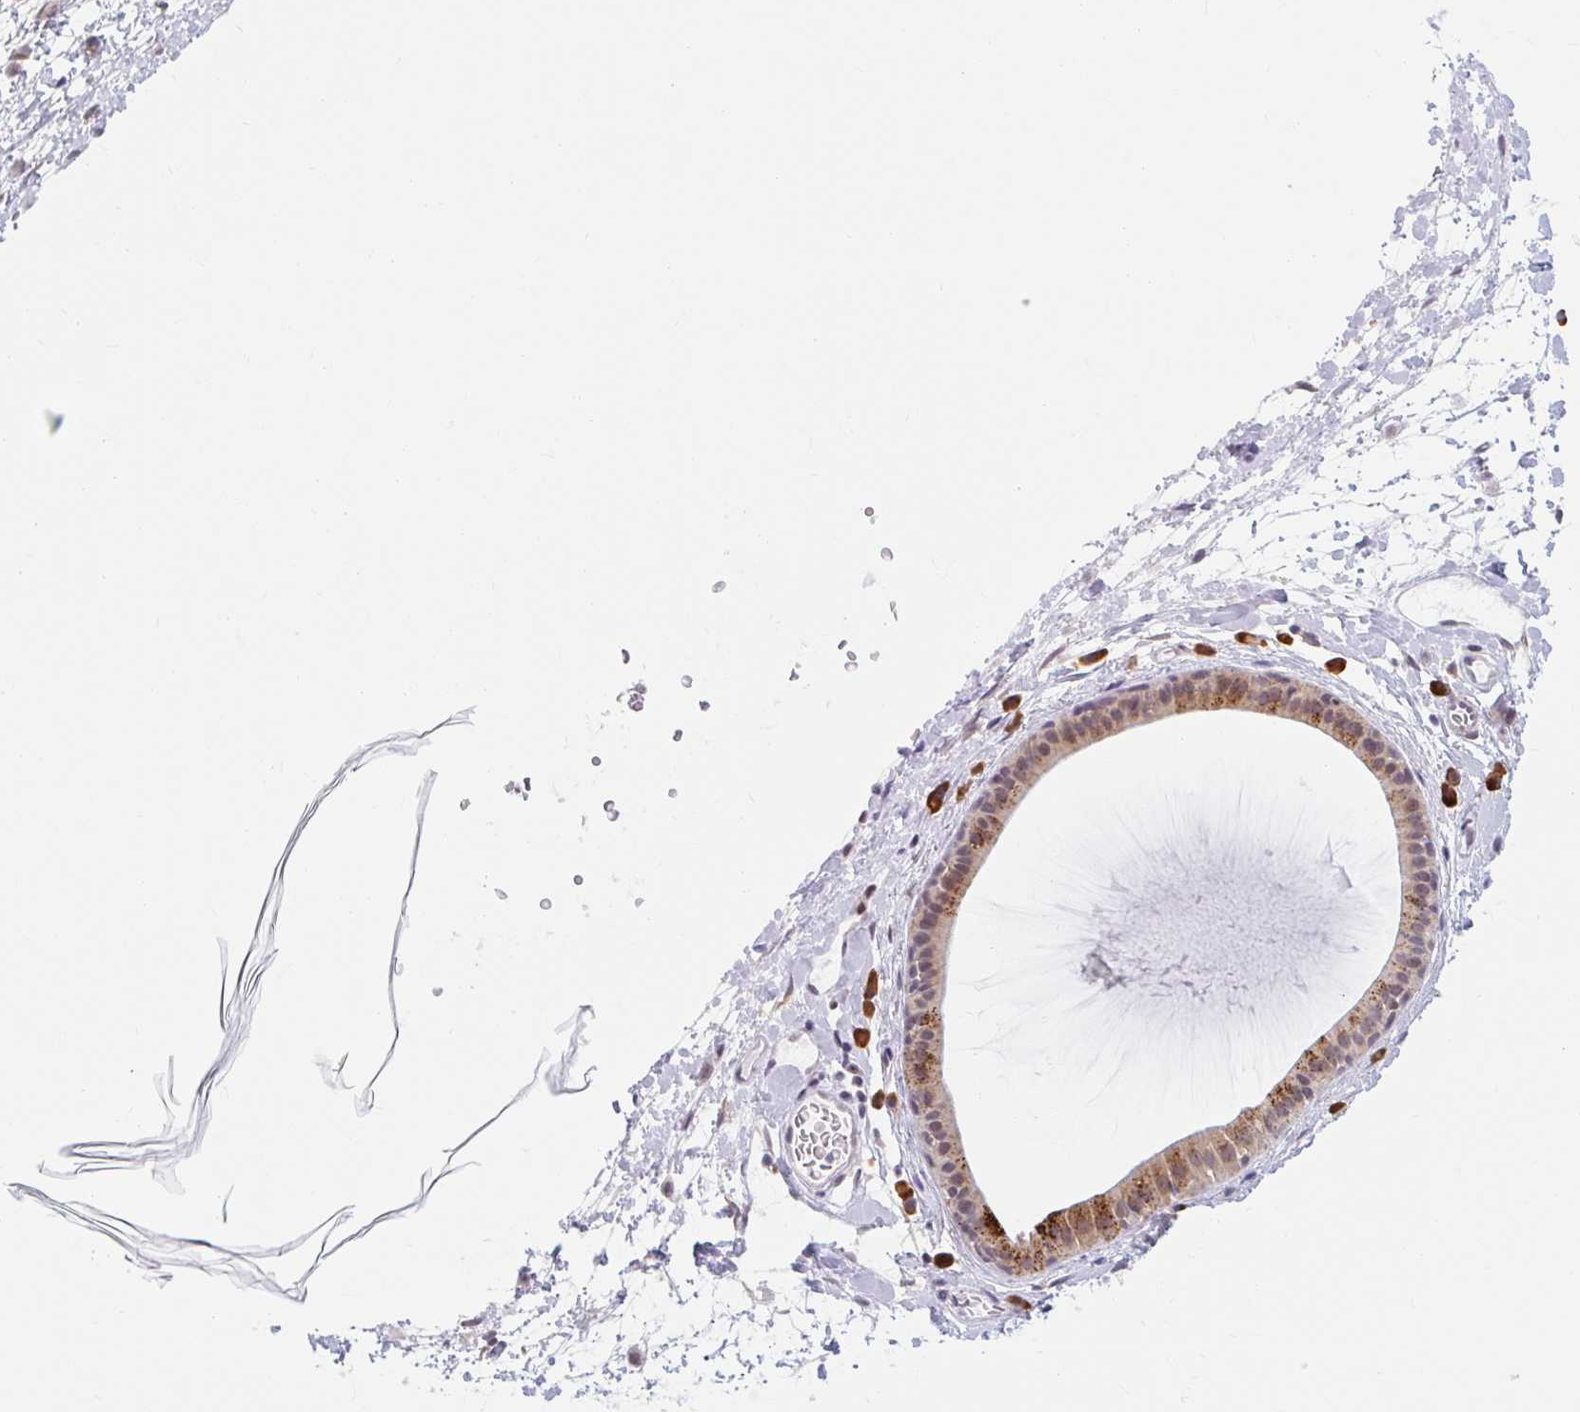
{"staining": {"intensity": "moderate", "quantity": ">75%", "location": "cytoplasmic/membranous"}, "tissue": "nasopharynx", "cell_type": "Respiratory epithelial cells", "image_type": "normal", "snomed": [{"axis": "morphology", "description": "Normal tissue, NOS"}, {"axis": "topography", "description": "Lymph node"}, {"axis": "topography", "description": "Cartilage tissue"}, {"axis": "topography", "description": "Nasopharynx"}], "caption": "A brown stain labels moderate cytoplasmic/membranous positivity of a protein in respiratory epithelial cells of unremarkable human nasopharynx.", "gene": "SRSF10", "patient": {"sex": "male", "age": 63}}